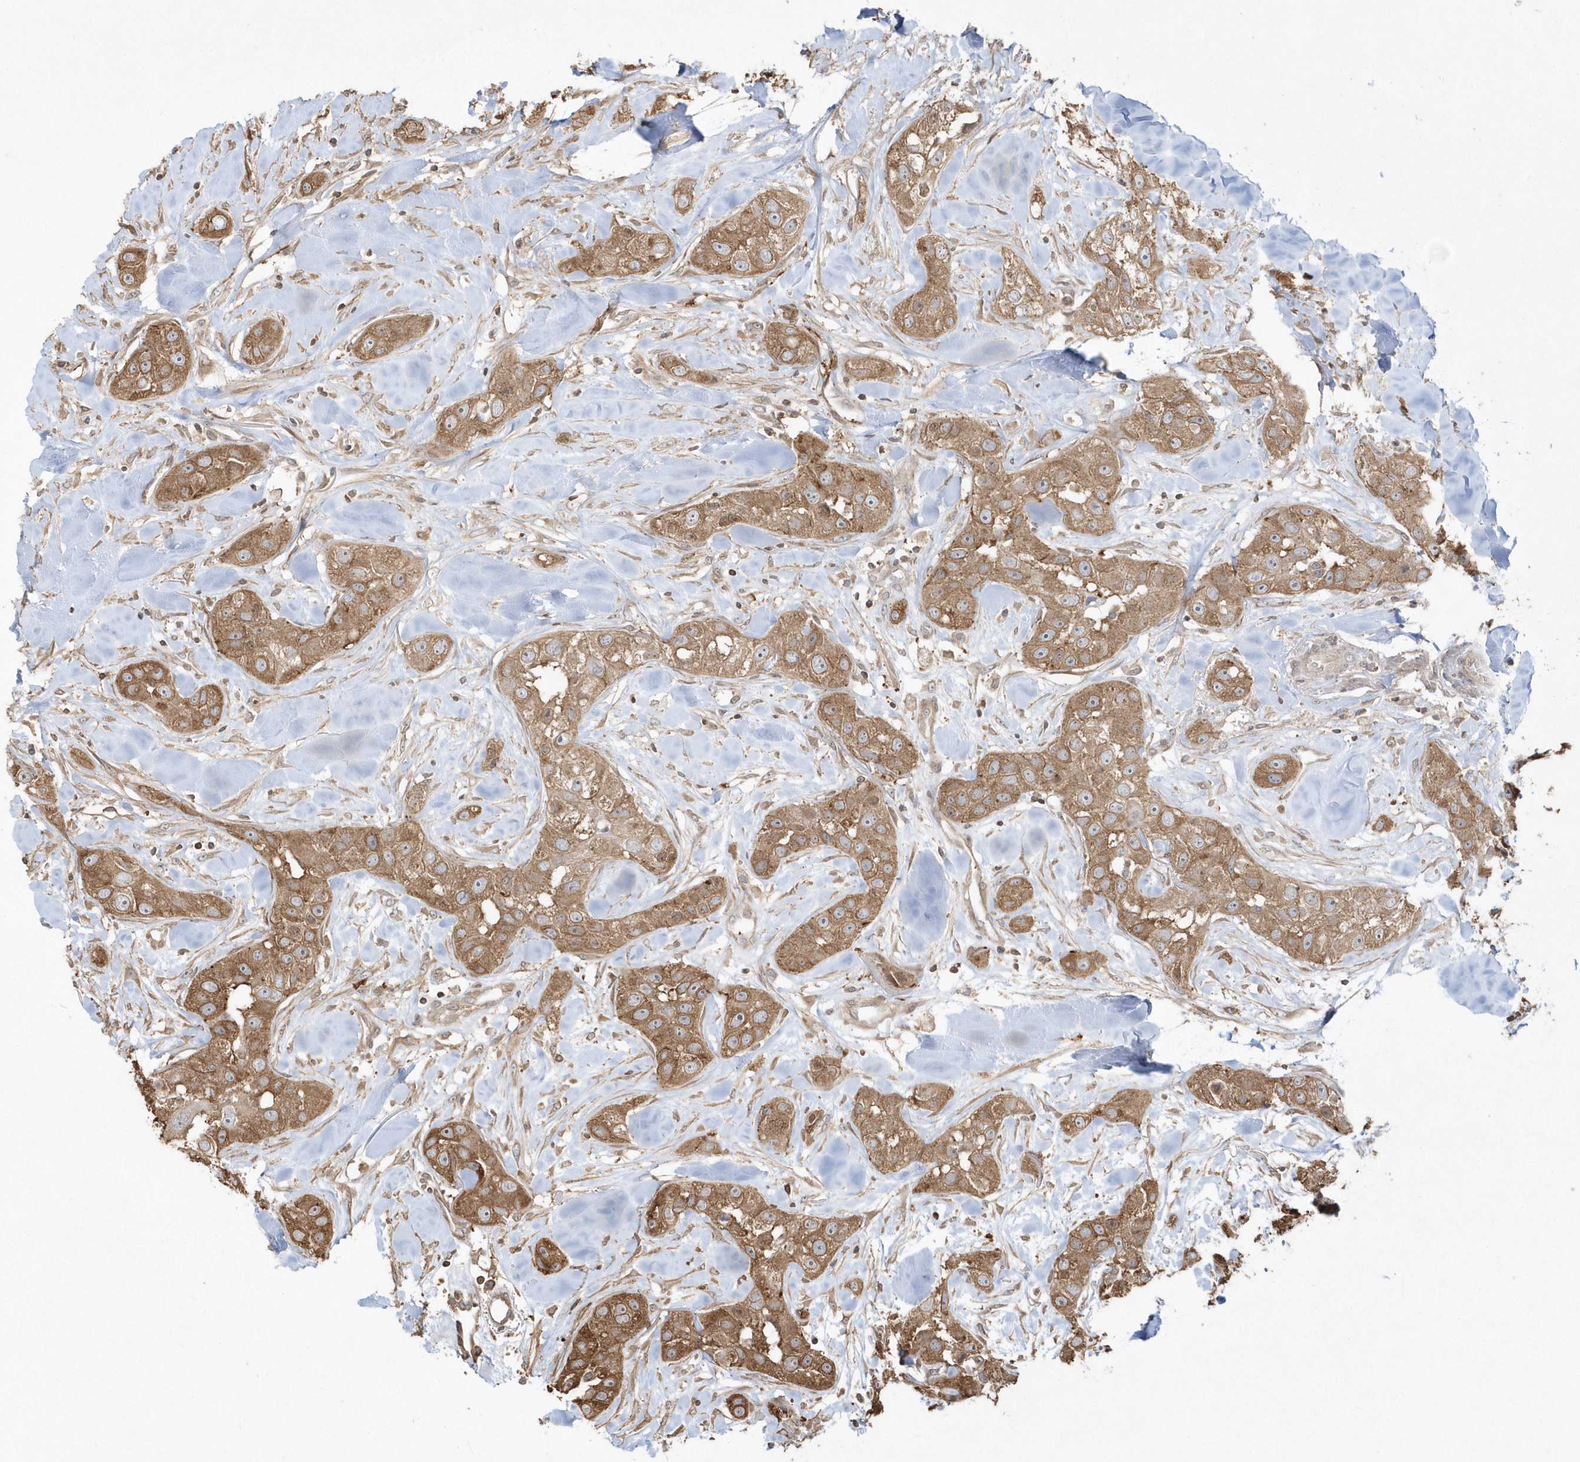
{"staining": {"intensity": "moderate", "quantity": ">75%", "location": "cytoplasmic/membranous"}, "tissue": "head and neck cancer", "cell_type": "Tumor cells", "image_type": "cancer", "snomed": [{"axis": "morphology", "description": "Normal tissue, NOS"}, {"axis": "morphology", "description": "Squamous cell carcinoma, NOS"}, {"axis": "topography", "description": "Skeletal muscle"}, {"axis": "topography", "description": "Head-Neck"}], "caption": "A micrograph of head and neck squamous cell carcinoma stained for a protein reveals moderate cytoplasmic/membranous brown staining in tumor cells.", "gene": "BSN", "patient": {"sex": "male", "age": 51}}